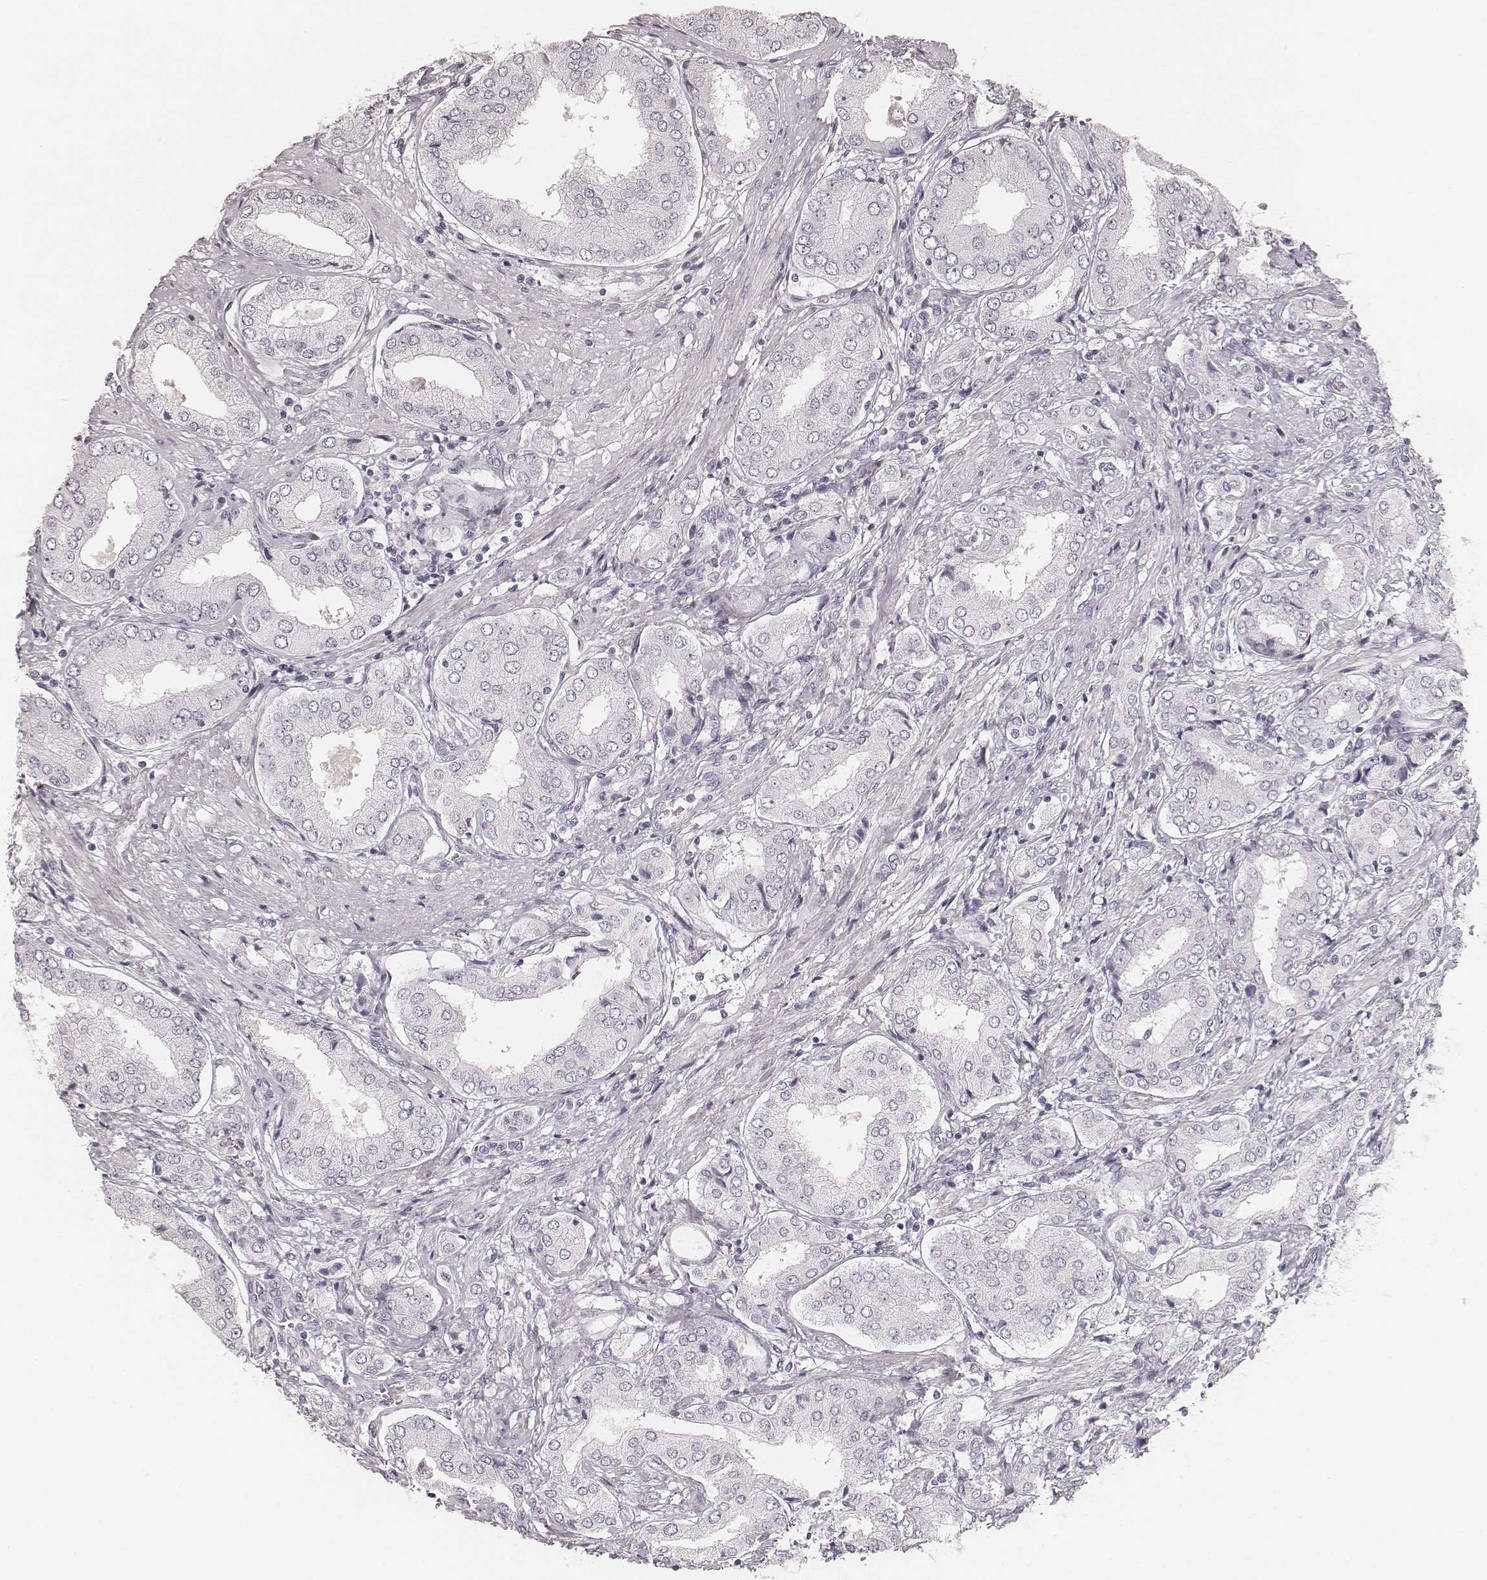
{"staining": {"intensity": "negative", "quantity": "none", "location": "none"}, "tissue": "prostate cancer", "cell_type": "Tumor cells", "image_type": "cancer", "snomed": [{"axis": "morphology", "description": "Adenocarcinoma, NOS"}, {"axis": "topography", "description": "Prostate"}], "caption": "An IHC micrograph of prostate adenocarcinoma is shown. There is no staining in tumor cells of prostate adenocarcinoma.", "gene": "HNF4G", "patient": {"sex": "male", "age": 63}}